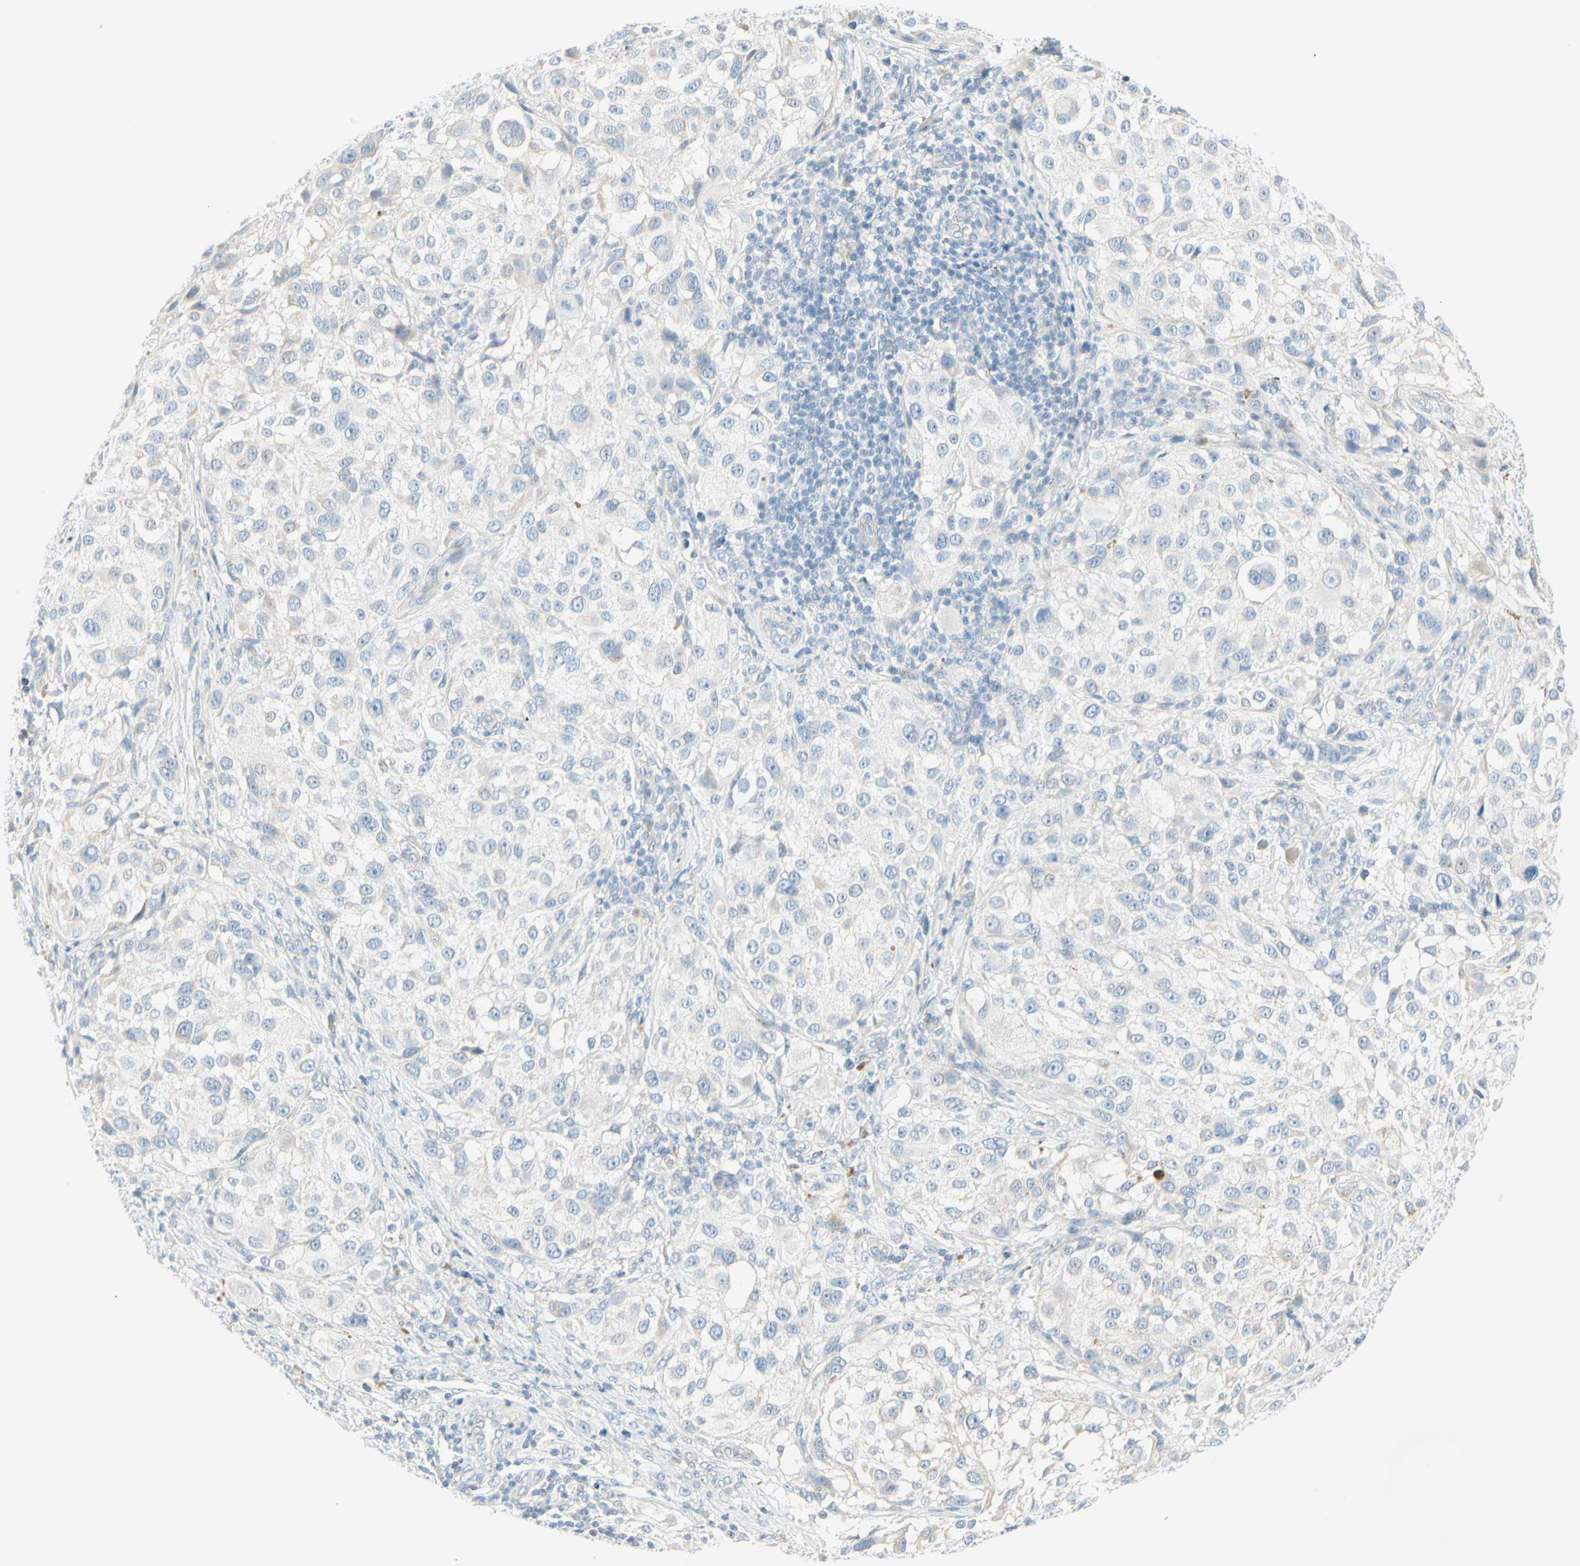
{"staining": {"intensity": "negative", "quantity": "none", "location": "none"}, "tissue": "melanoma", "cell_type": "Tumor cells", "image_type": "cancer", "snomed": [{"axis": "morphology", "description": "Necrosis, NOS"}, {"axis": "morphology", "description": "Malignant melanoma, NOS"}, {"axis": "topography", "description": "Skin"}], "caption": "This is an immunohistochemistry (IHC) photomicrograph of human malignant melanoma. There is no positivity in tumor cells.", "gene": "CDHR5", "patient": {"sex": "female", "age": 87}}